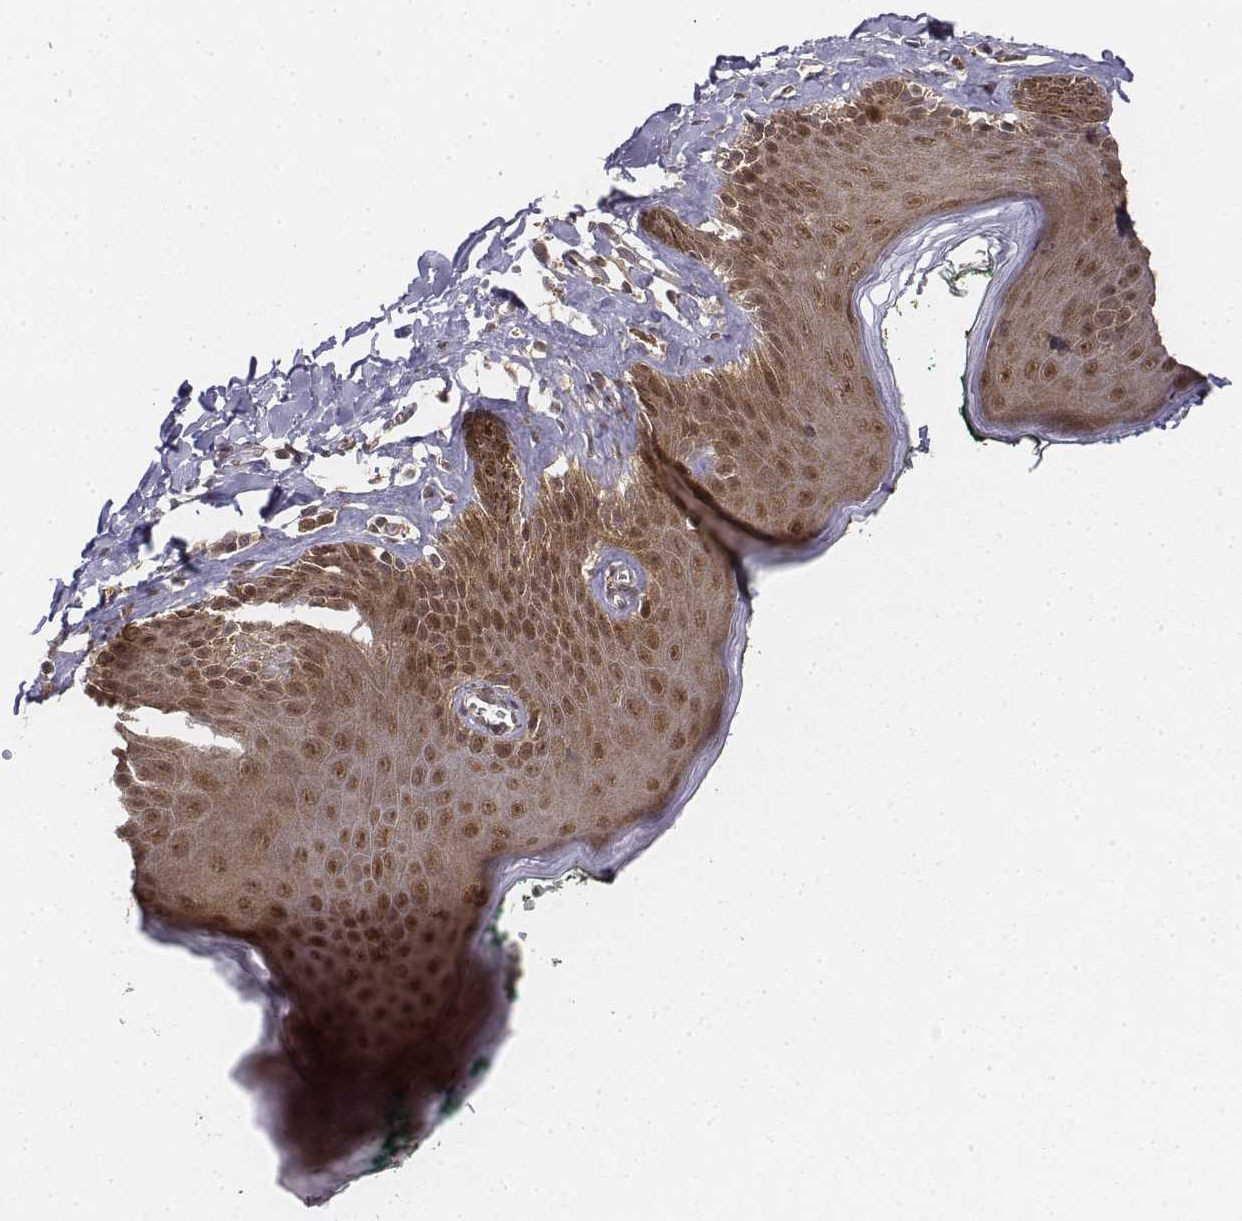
{"staining": {"intensity": "moderate", "quantity": ">75%", "location": "cytoplasmic/membranous,nuclear"}, "tissue": "skin", "cell_type": "Epidermal cells", "image_type": "normal", "snomed": [{"axis": "morphology", "description": "Normal tissue, NOS"}, {"axis": "topography", "description": "Vulva"}, {"axis": "topography", "description": "Peripheral nerve tissue"}], "caption": "Epidermal cells show medium levels of moderate cytoplasmic/membranous,nuclear staining in about >75% of cells in unremarkable human skin.", "gene": "ZFYVE19", "patient": {"sex": "female", "age": 66}}